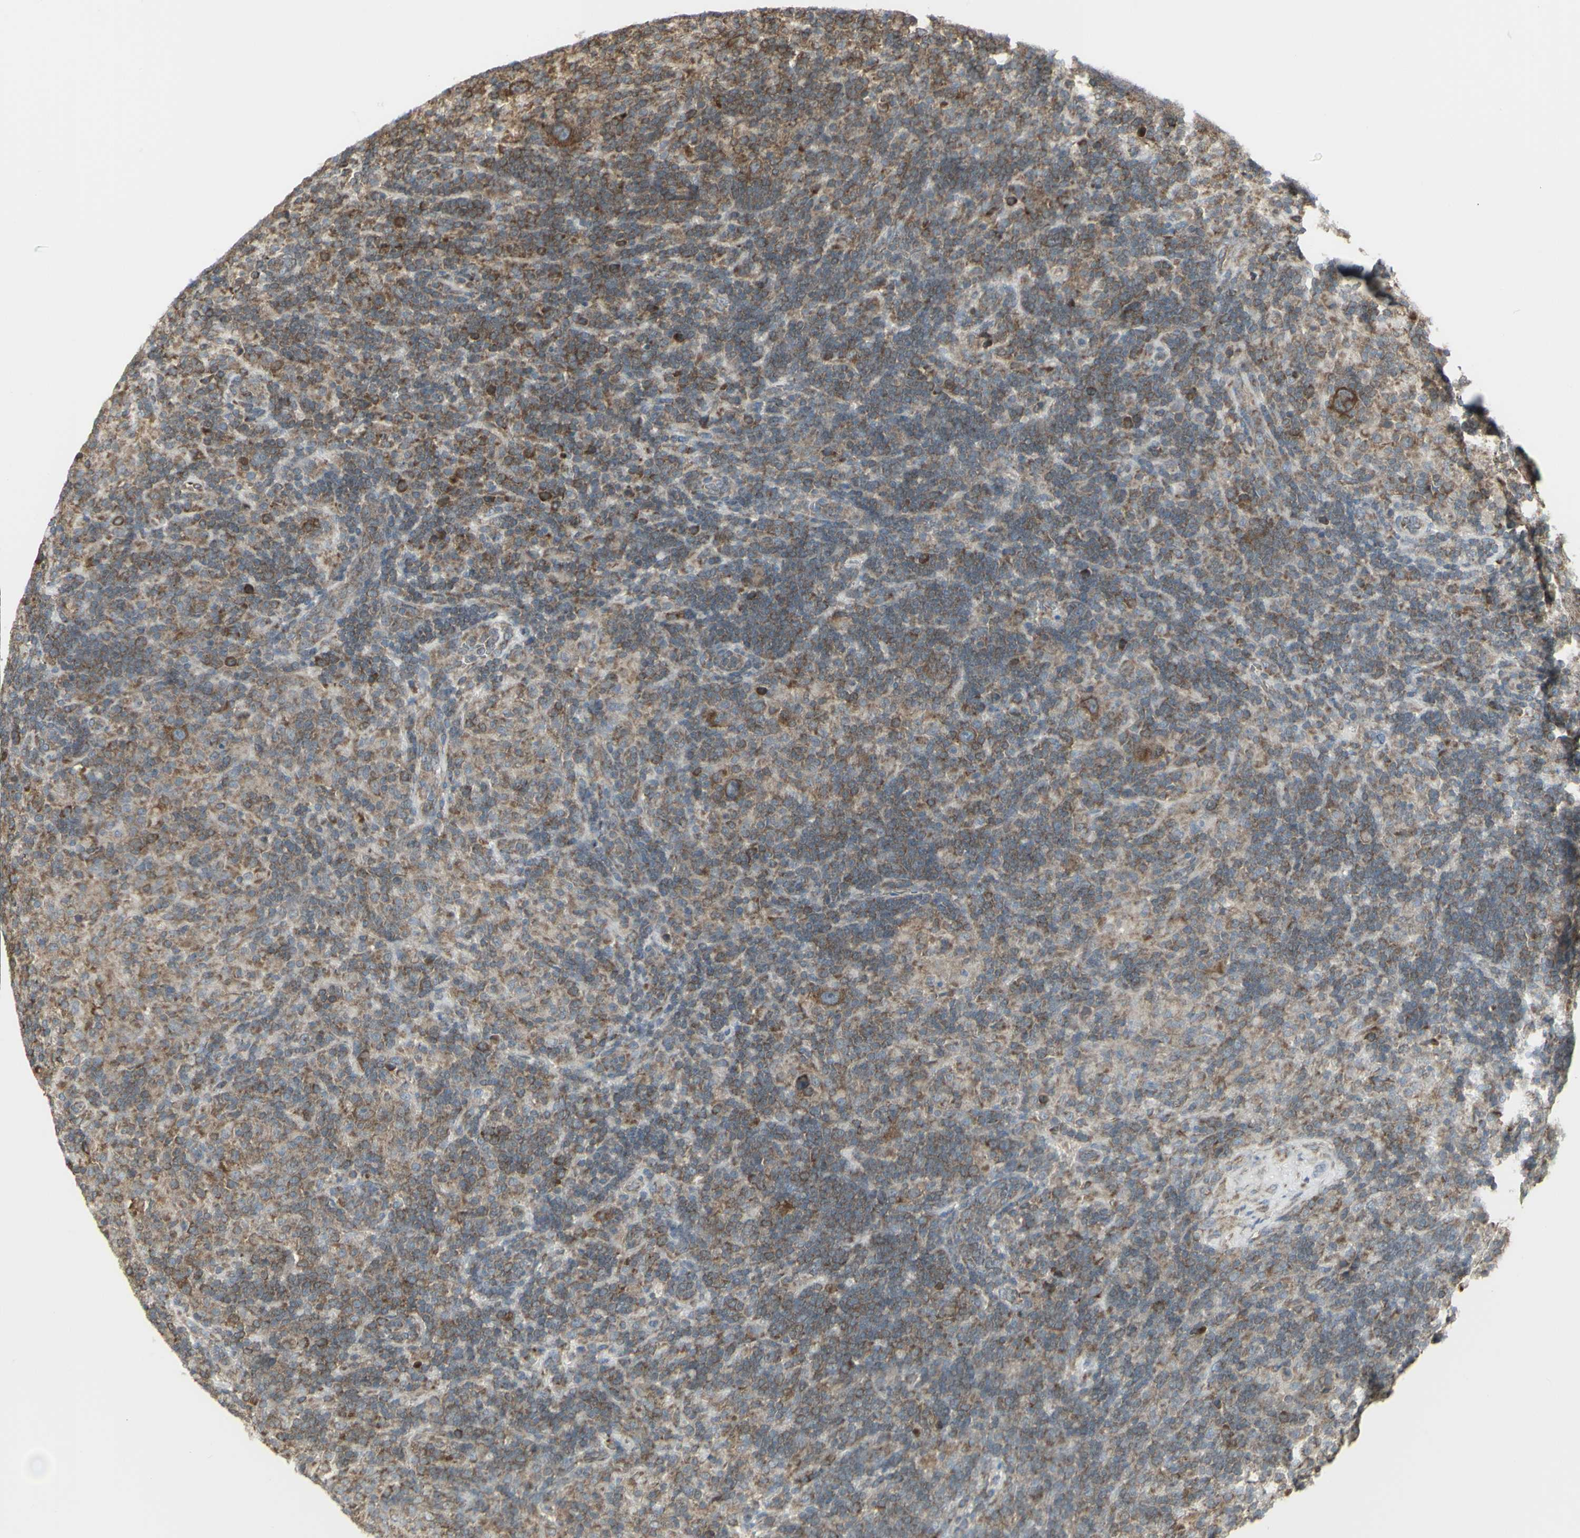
{"staining": {"intensity": "moderate", "quantity": ">75%", "location": "cytoplasmic/membranous"}, "tissue": "lymphoma", "cell_type": "Tumor cells", "image_type": "cancer", "snomed": [{"axis": "morphology", "description": "Hodgkin's disease, NOS"}, {"axis": "topography", "description": "Lymph node"}], "caption": "The photomicrograph reveals staining of lymphoma, revealing moderate cytoplasmic/membranous protein expression (brown color) within tumor cells. (DAB (3,3'-diaminobenzidine) IHC, brown staining for protein, blue staining for nuclei).", "gene": "FKBP3", "patient": {"sex": "male", "age": 70}}